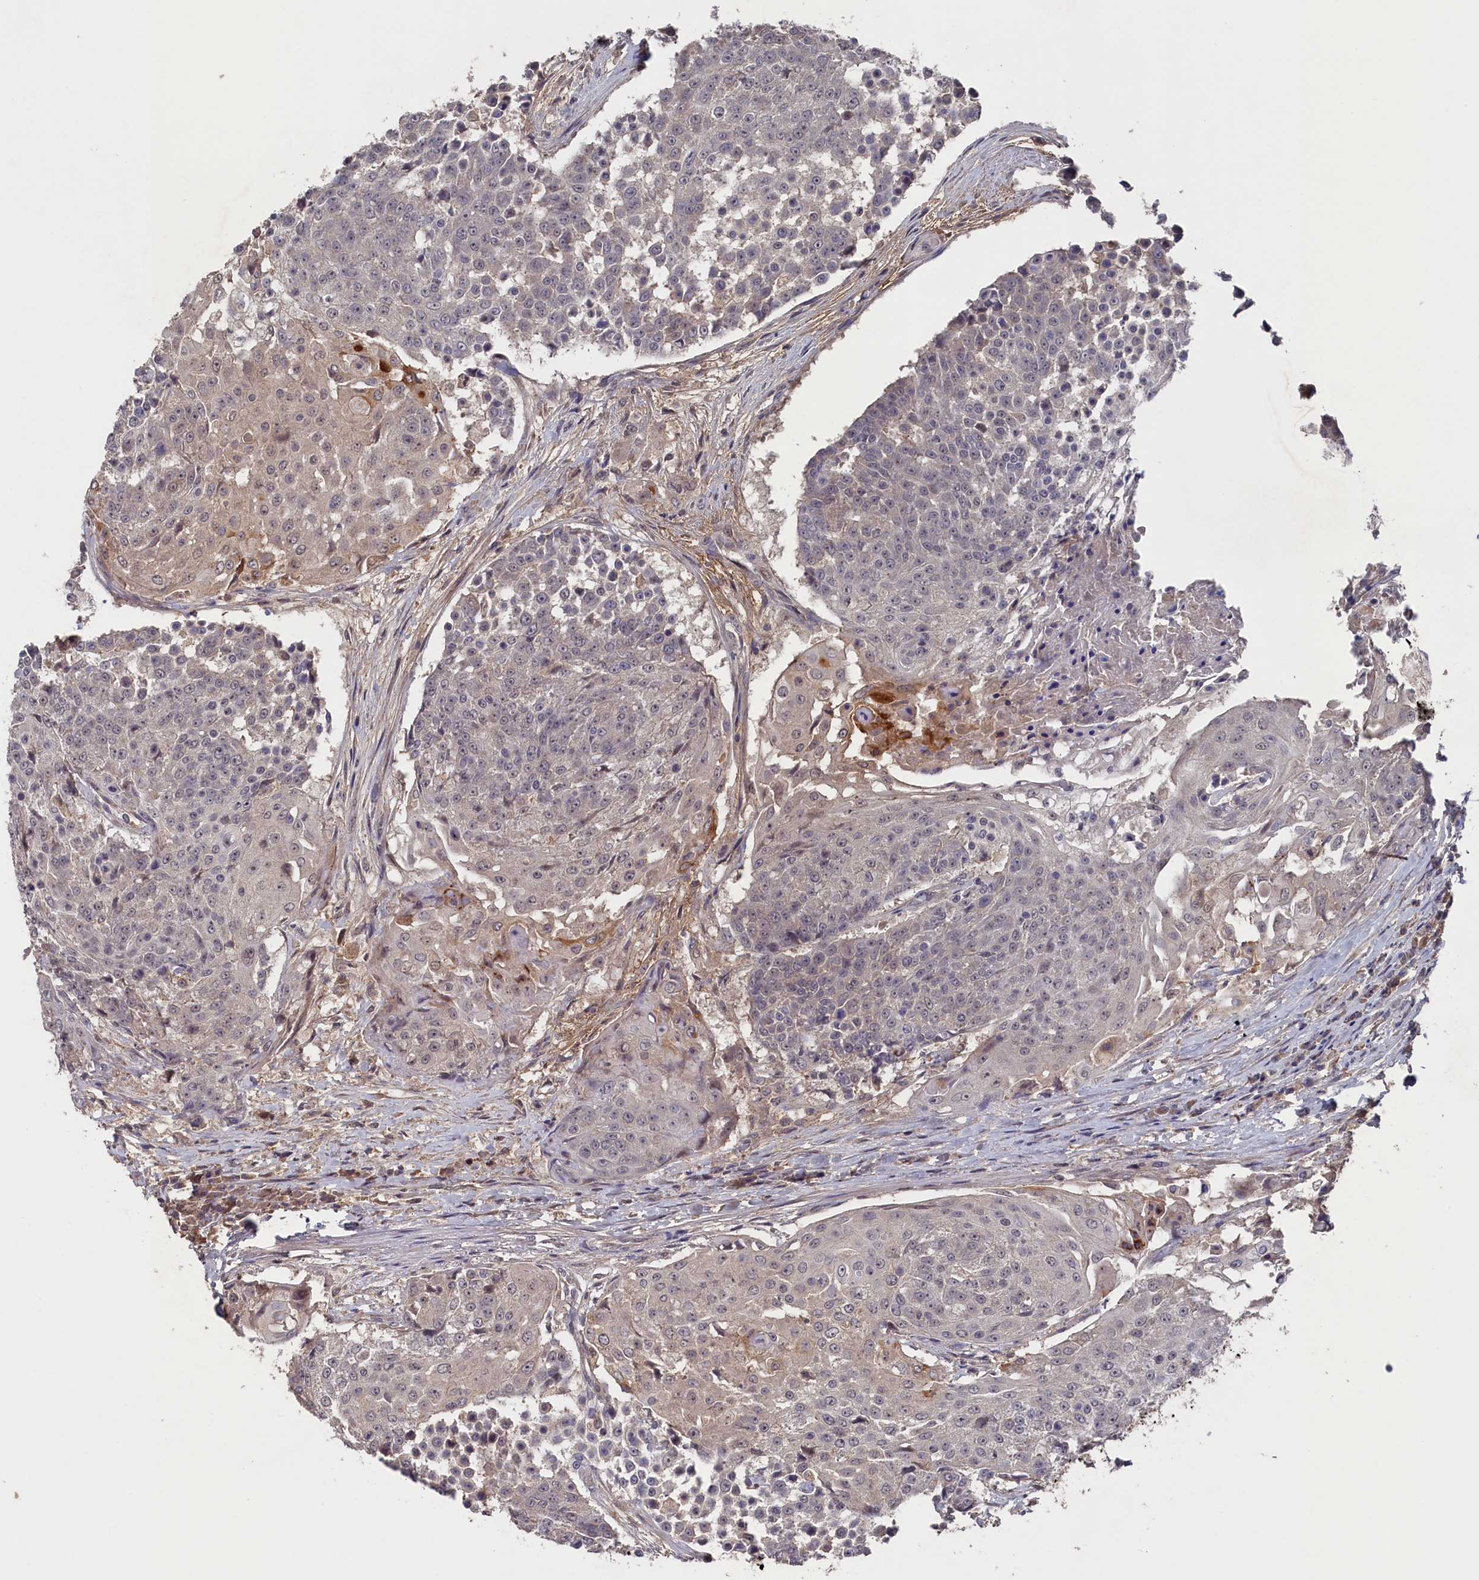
{"staining": {"intensity": "weak", "quantity": "<25%", "location": "cytoplasmic/membranous"}, "tissue": "urothelial cancer", "cell_type": "Tumor cells", "image_type": "cancer", "snomed": [{"axis": "morphology", "description": "Urothelial carcinoma, High grade"}, {"axis": "topography", "description": "Urinary bladder"}], "caption": "A micrograph of human urothelial cancer is negative for staining in tumor cells.", "gene": "TMC5", "patient": {"sex": "female", "age": 63}}